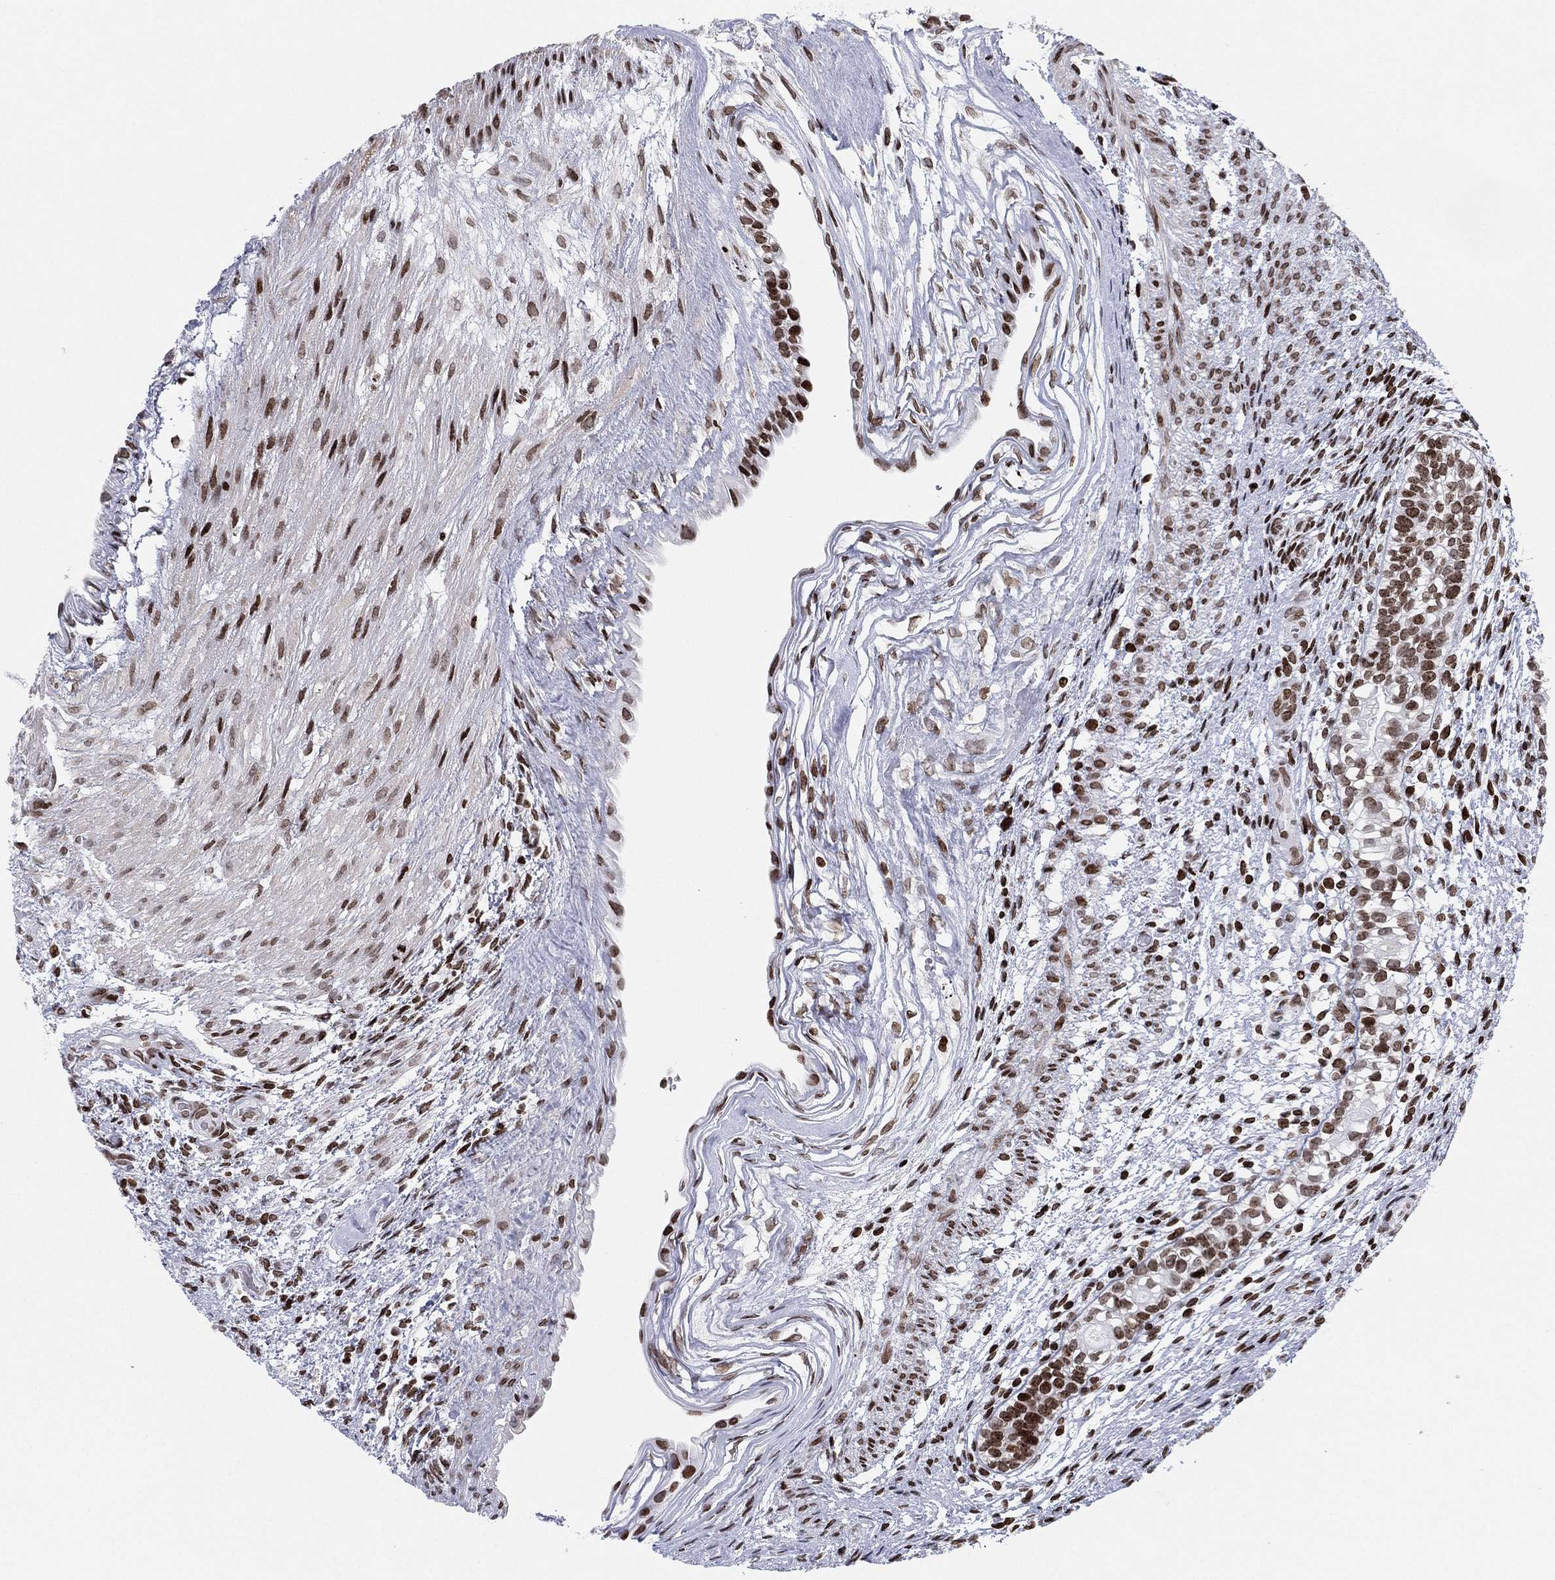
{"staining": {"intensity": "weak", "quantity": ">75%", "location": "nuclear"}, "tissue": "testis cancer", "cell_type": "Tumor cells", "image_type": "cancer", "snomed": [{"axis": "morphology", "description": "Normal tissue, NOS"}, {"axis": "morphology", "description": "Carcinoma, Embryonal, NOS"}, {"axis": "topography", "description": "Testis"}, {"axis": "topography", "description": "Epididymis"}], "caption": "Immunohistochemistry histopathology image of testis cancer stained for a protein (brown), which demonstrates low levels of weak nuclear expression in approximately >75% of tumor cells.", "gene": "MFSD14A", "patient": {"sex": "male", "age": 24}}